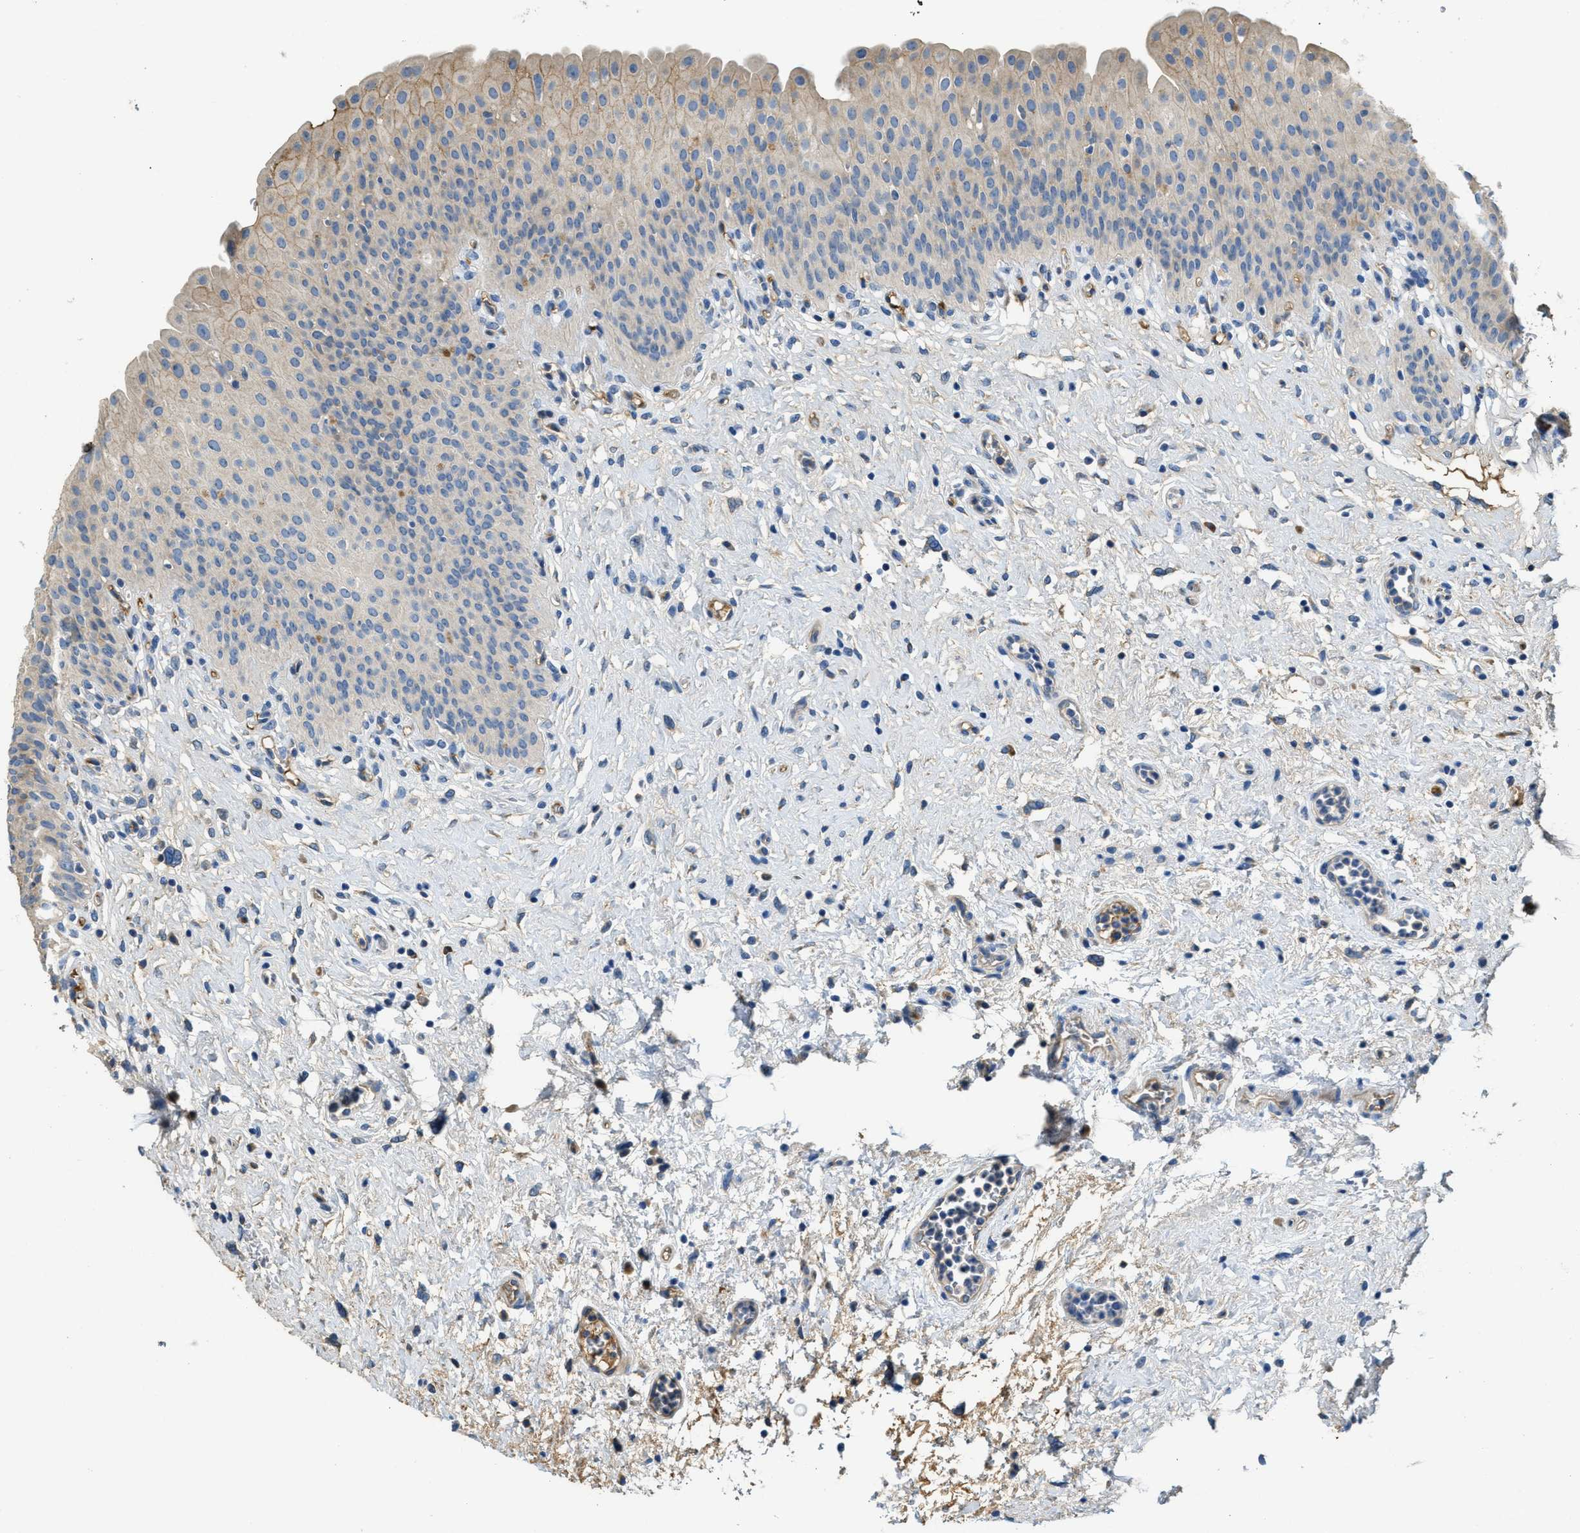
{"staining": {"intensity": "weak", "quantity": "25%-75%", "location": "cytoplasmic/membranous"}, "tissue": "urinary bladder", "cell_type": "Urothelial cells", "image_type": "normal", "snomed": [{"axis": "morphology", "description": "Normal tissue, NOS"}, {"axis": "topography", "description": "Urinary bladder"}], "caption": "This photomicrograph reveals unremarkable urinary bladder stained with IHC to label a protein in brown. The cytoplasmic/membranous of urothelial cells show weak positivity for the protein. Nuclei are counter-stained blue.", "gene": "RIPK2", "patient": {"sex": "male", "age": 46}}